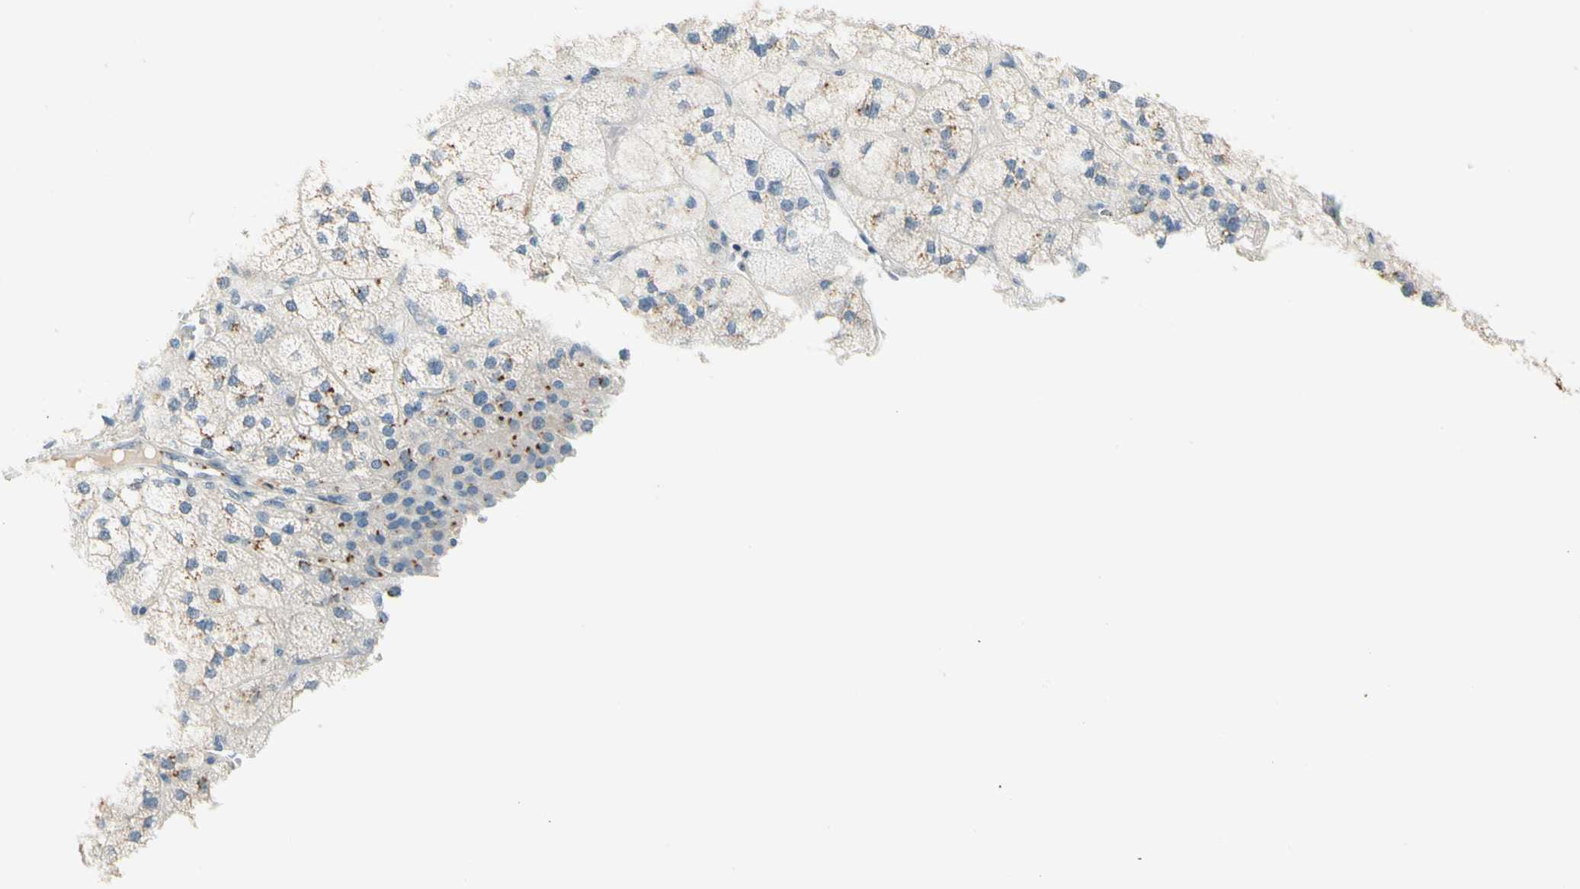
{"staining": {"intensity": "weak", "quantity": "<25%", "location": "cytoplasmic/membranous"}, "tissue": "adrenal gland", "cell_type": "Glandular cells", "image_type": "normal", "snomed": [{"axis": "morphology", "description": "Normal tissue, NOS"}, {"axis": "topography", "description": "Adrenal gland"}], "caption": "Immunohistochemistry histopathology image of benign adrenal gland: adrenal gland stained with DAB (3,3'-diaminobenzidine) shows no significant protein positivity in glandular cells.", "gene": "MANSC1", "patient": {"sex": "female", "age": 60}}